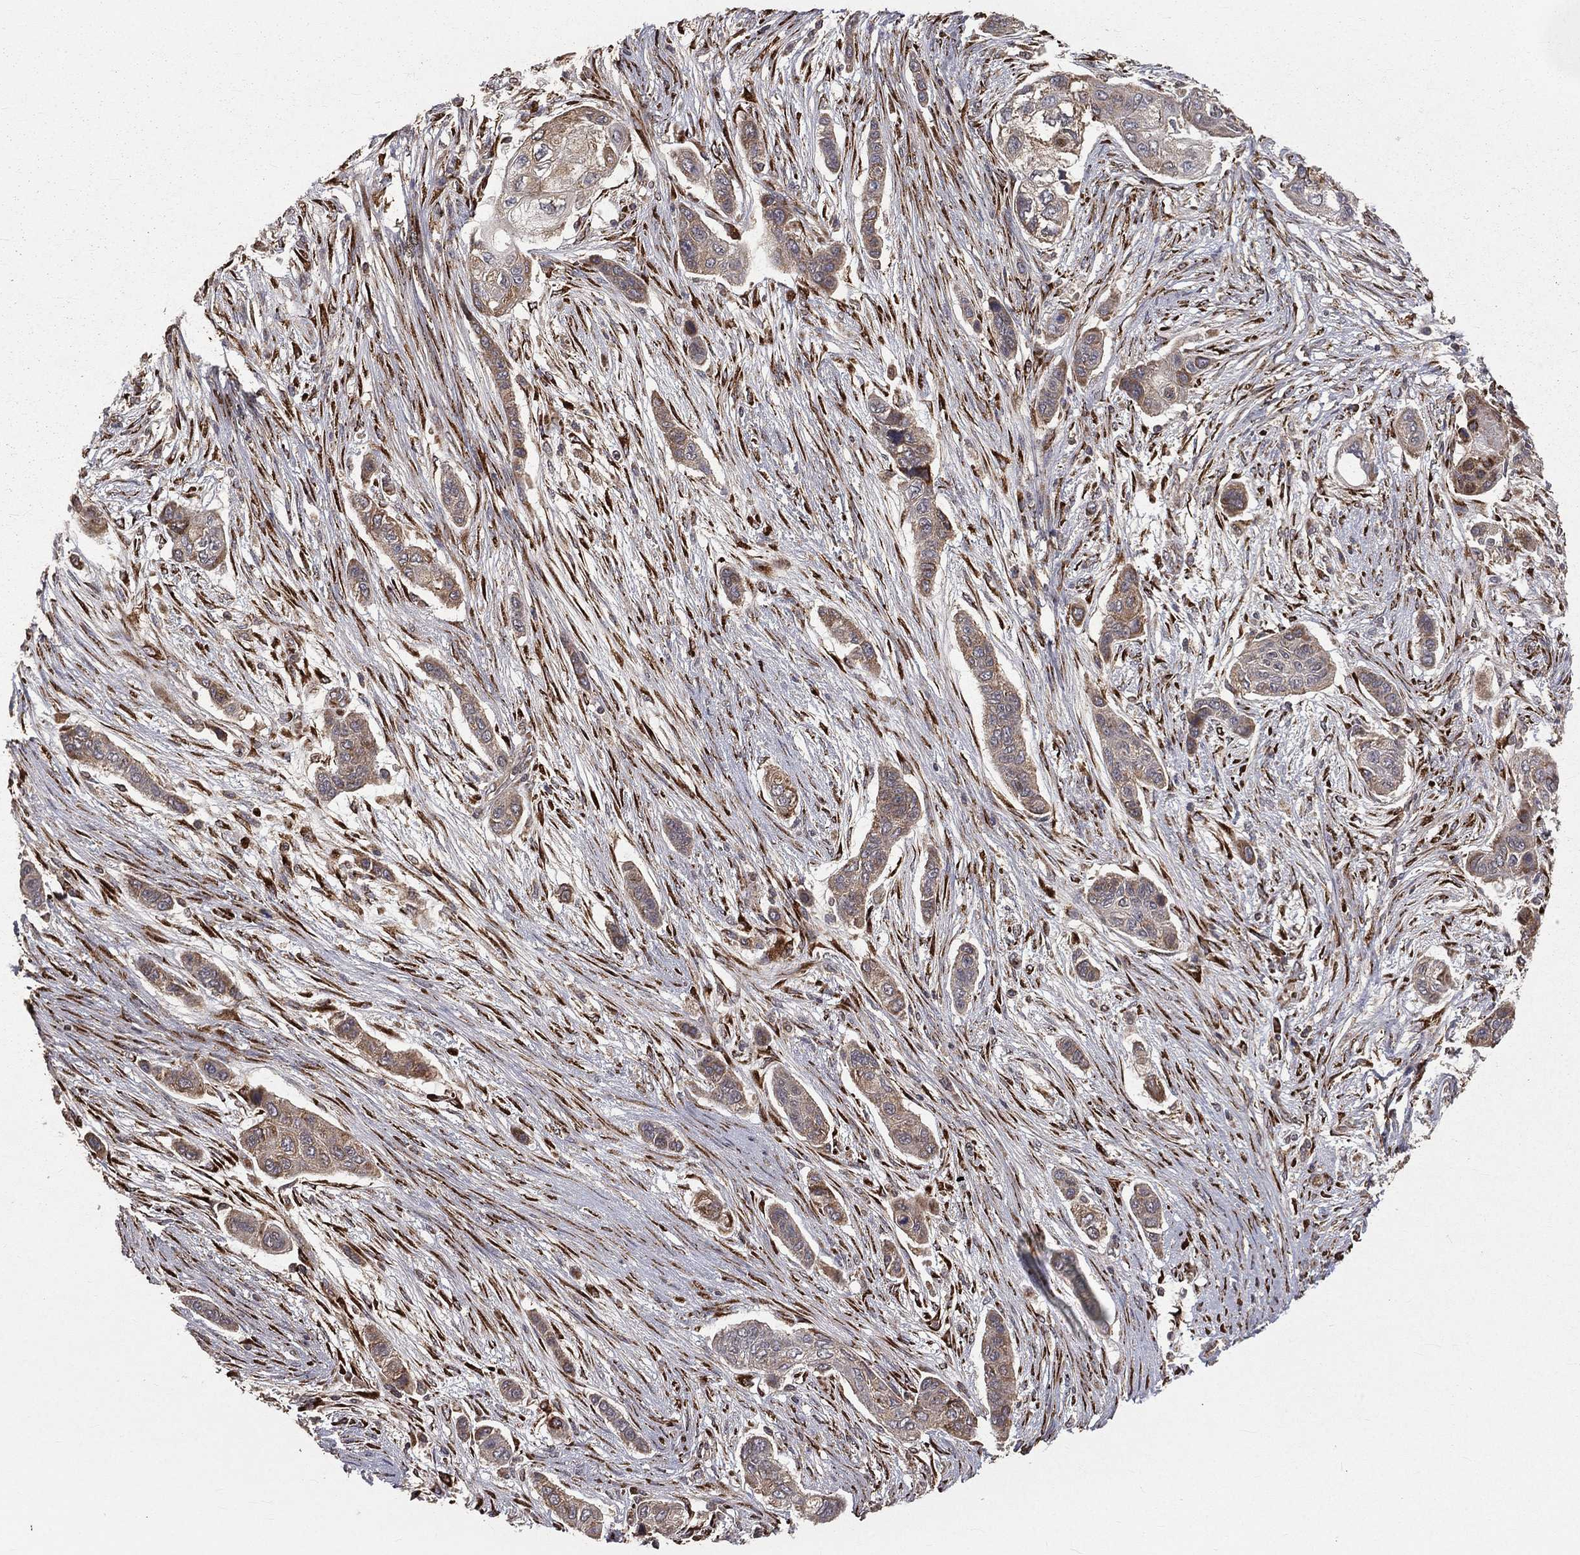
{"staining": {"intensity": "weak", "quantity": "<25%", "location": "cytoplasmic/membranous"}, "tissue": "lung cancer", "cell_type": "Tumor cells", "image_type": "cancer", "snomed": [{"axis": "morphology", "description": "Squamous cell carcinoma, NOS"}, {"axis": "topography", "description": "Lung"}], "caption": "Immunohistochemistry photomicrograph of neoplastic tissue: lung cancer (squamous cell carcinoma) stained with DAB reveals no significant protein positivity in tumor cells.", "gene": "OLFML1", "patient": {"sex": "male", "age": 69}}